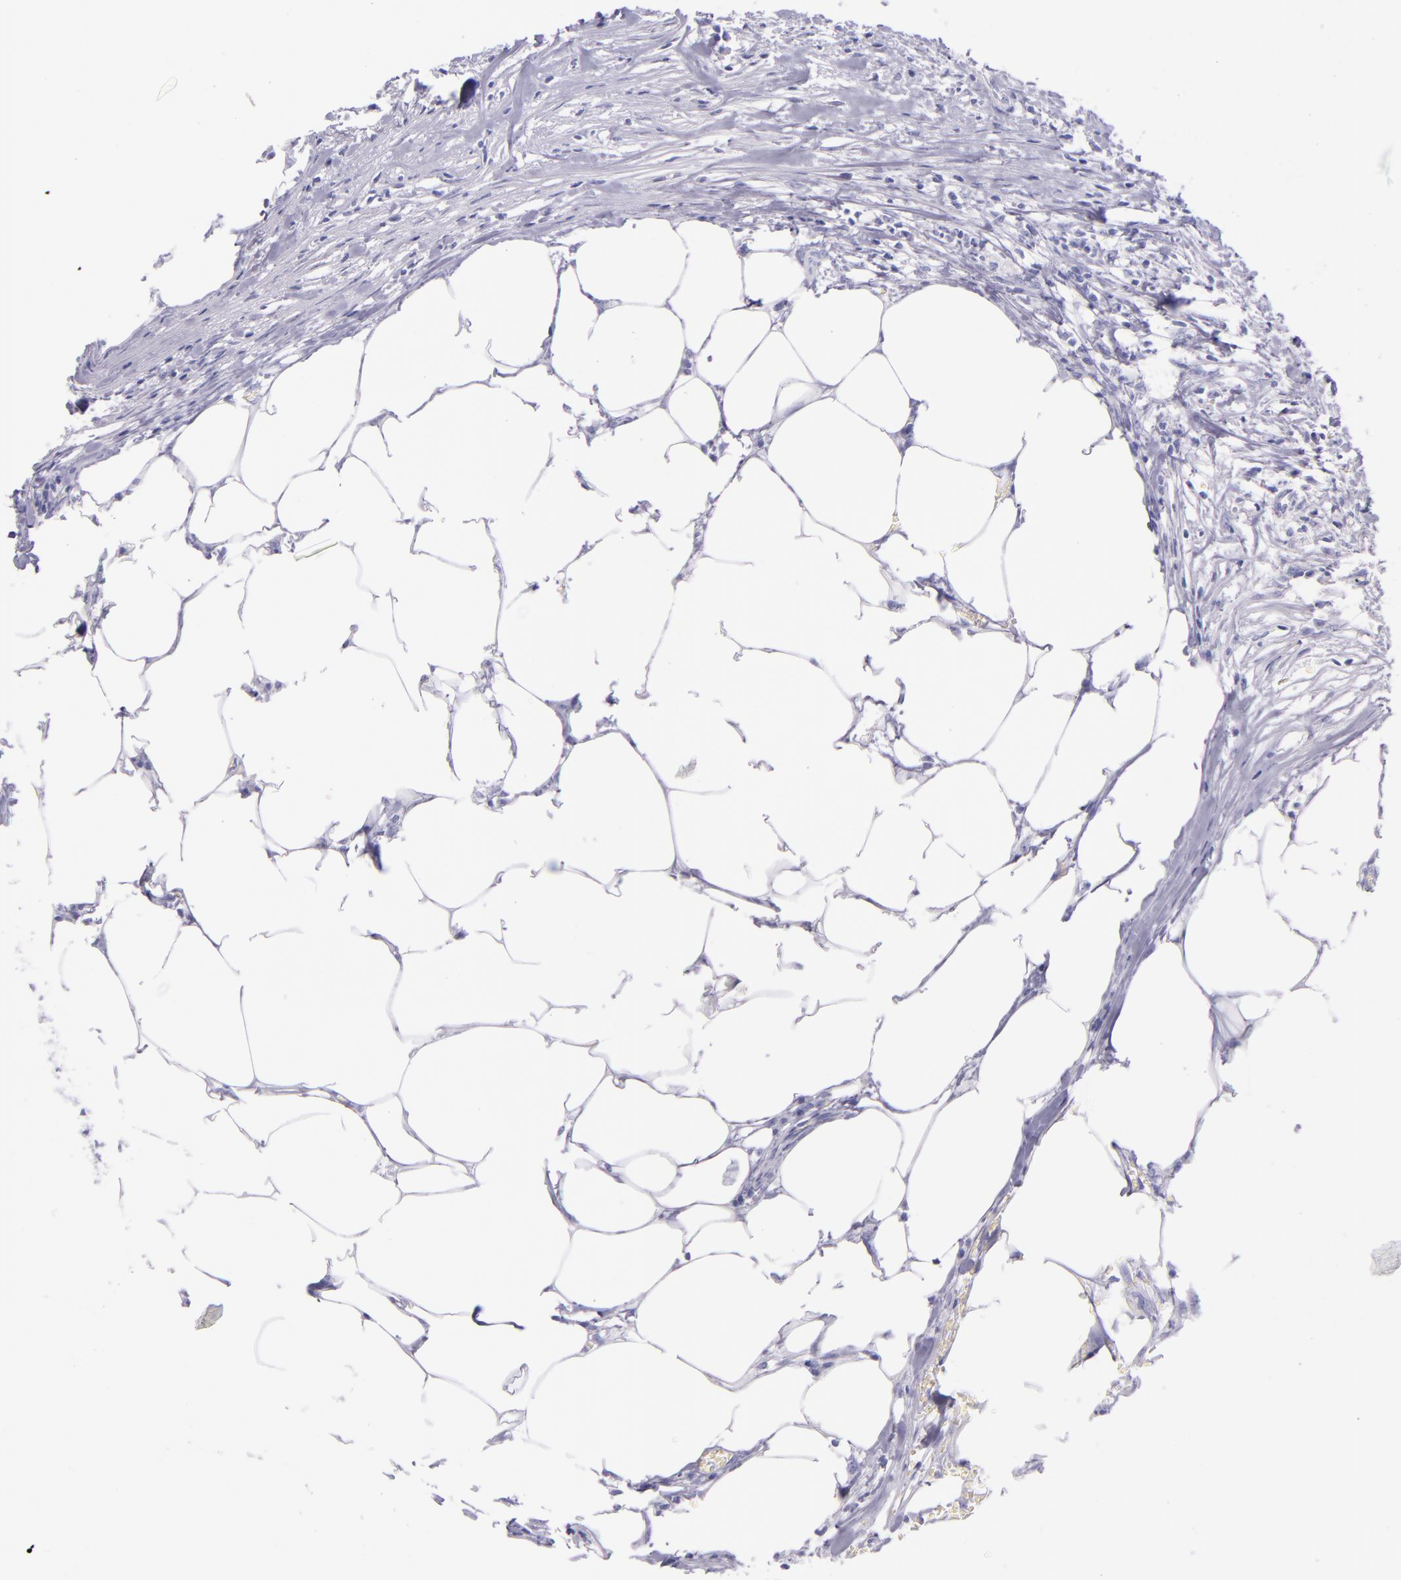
{"staining": {"intensity": "negative", "quantity": "none", "location": "none"}, "tissue": "colorectal cancer", "cell_type": "Tumor cells", "image_type": "cancer", "snomed": [{"axis": "morphology", "description": "Adenocarcinoma, NOS"}, {"axis": "topography", "description": "Colon"}], "caption": "High magnification brightfield microscopy of colorectal adenocarcinoma stained with DAB (3,3'-diaminobenzidine) (brown) and counterstained with hematoxylin (blue): tumor cells show no significant positivity. (DAB IHC with hematoxylin counter stain).", "gene": "SFTPA2", "patient": {"sex": "male", "age": 55}}